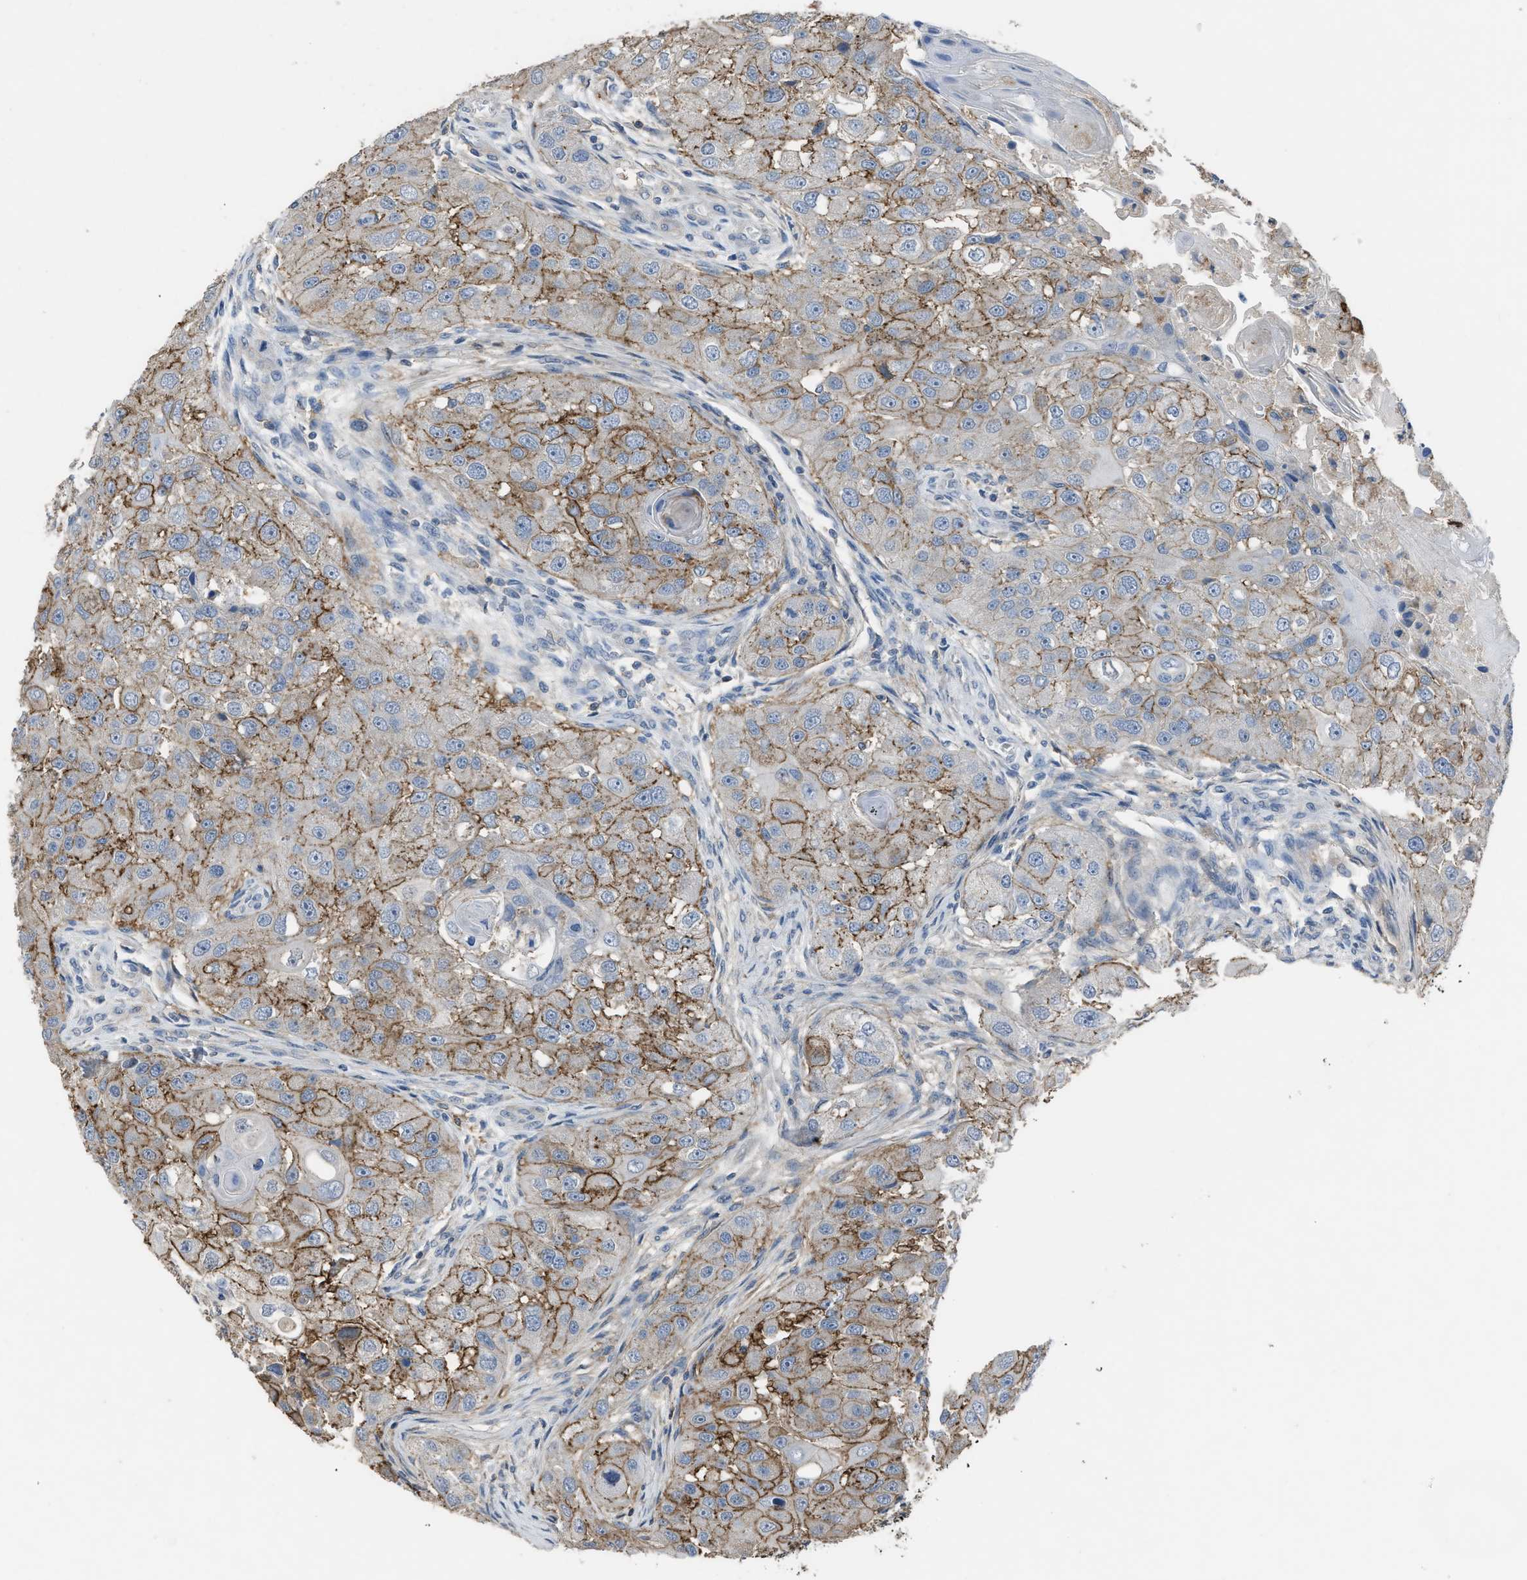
{"staining": {"intensity": "moderate", "quantity": ">75%", "location": "cytoplasmic/membranous"}, "tissue": "head and neck cancer", "cell_type": "Tumor cells", "image_type": "cancer", "snomed": [{"axis": "morphology", "description": "Normal tissue, NOS"}, {"axis": "morphology", "description": "Squamous cell carcinoma, NOS"}, {"axis": "topography", "description": "Skeletal muscle"}, {"axis": "topography", "description": "Head-Neck"}], "caption": "A brown stain highlights moderate cytoplasmic/membranous positivity of a protein in head and neck squamous cell carcinoma tumor cells. (DAB IHC, brown staining for protein, blue staining for nuclei).", "gene": "OR51E1", "patient": {"sex": "male", "age": 51}}